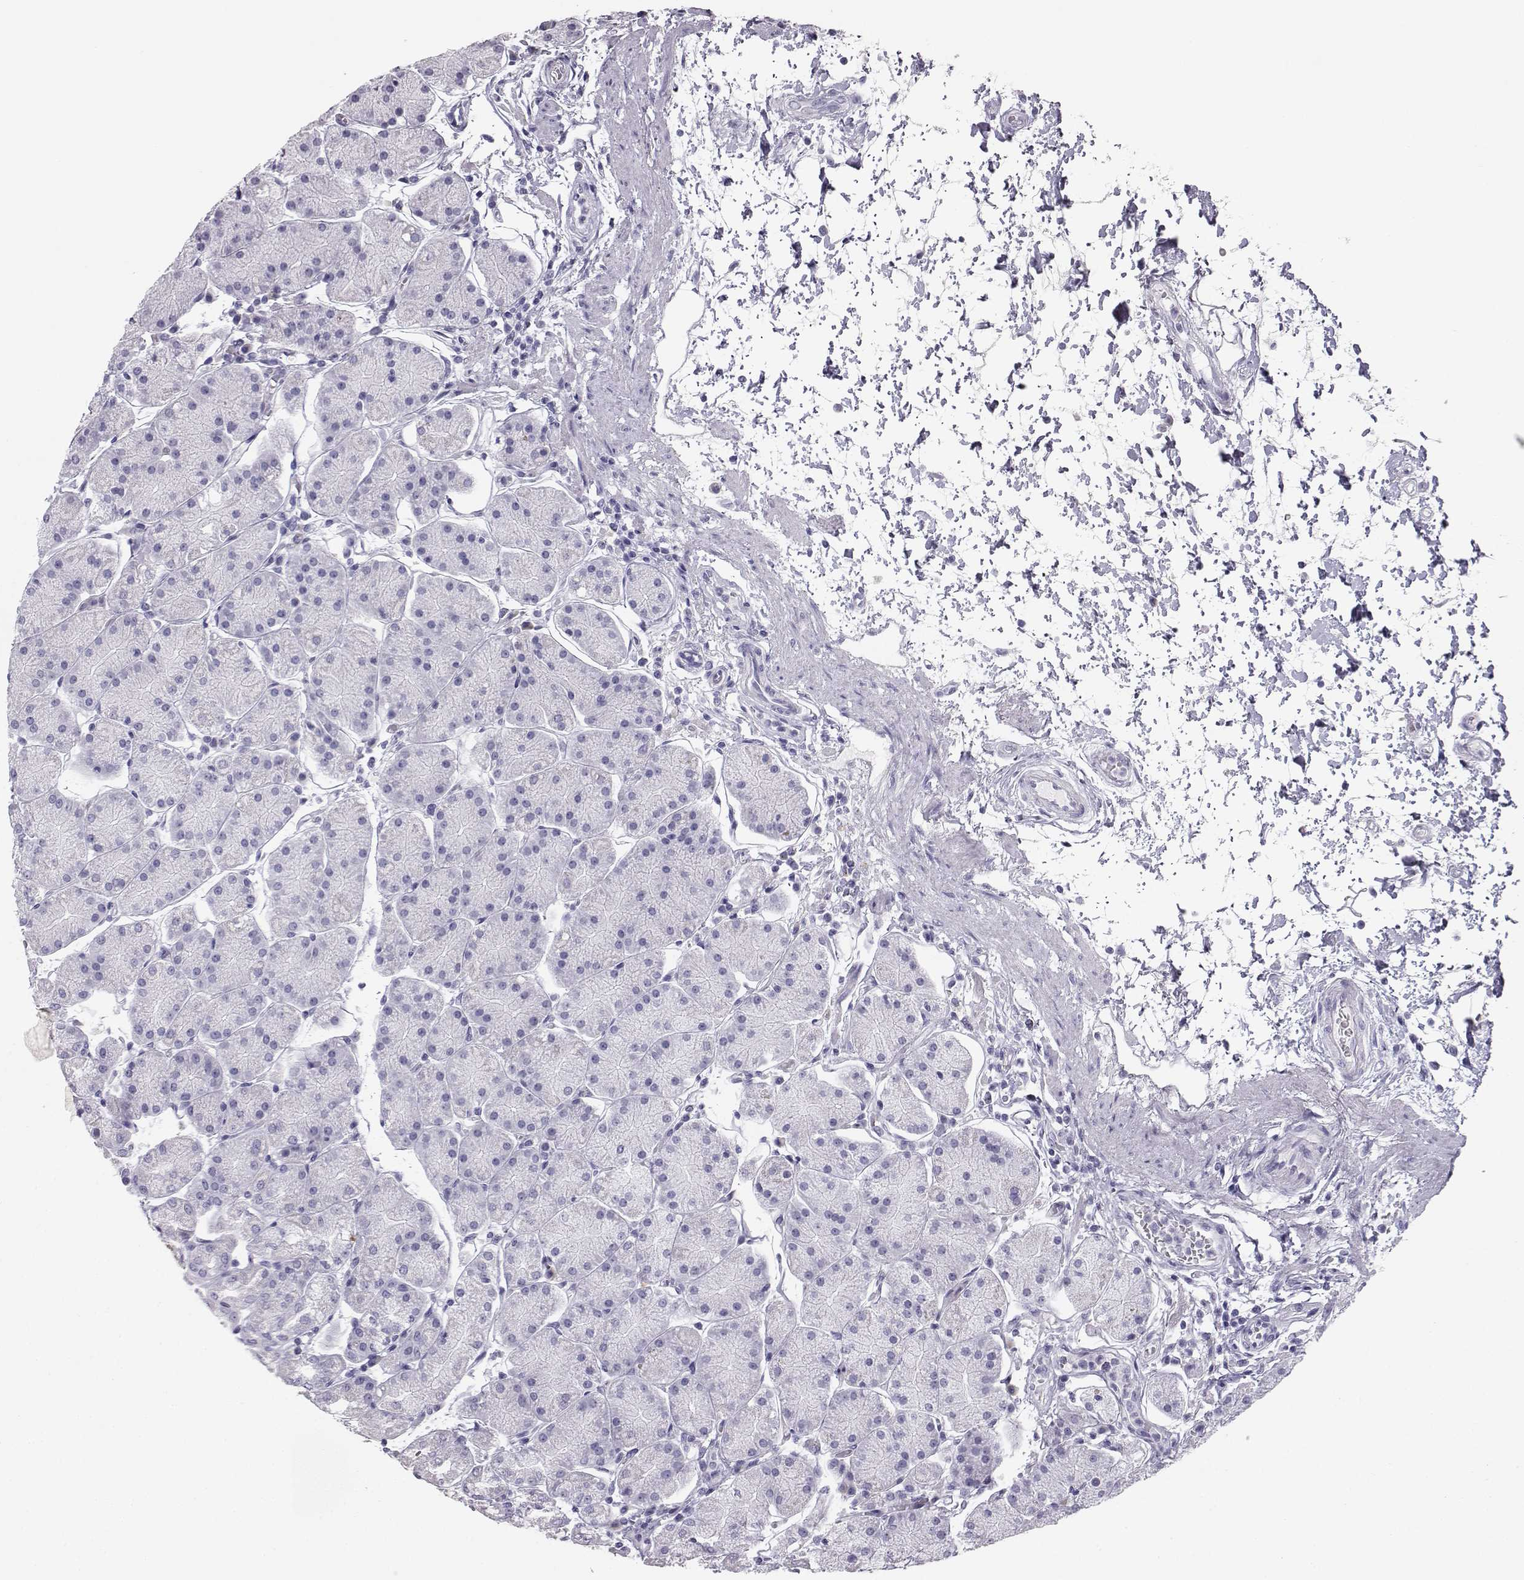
{"staining": {"intensity": "negative", "quantity": "none", "location": "none"}, "tissue": "stomach", "cell_type": "Glandular cells", "image_type": "normal", "snomed": [{"axis": "morphology", "description": "Normal tissue, NOS"}, {"axis": "topography", "description": "Stomach"}], "caption": "Normal stomach was stained to show a protein in brown. There is no significant staining in glandular cells. The staining was performed using DAB to visualize the protein expression in brown, while the nuclei were stained in blue with hematoxylin (Magnification: 20x).", "gene": "ITLN1", "patient": {"sex": "male", "age": 54}}